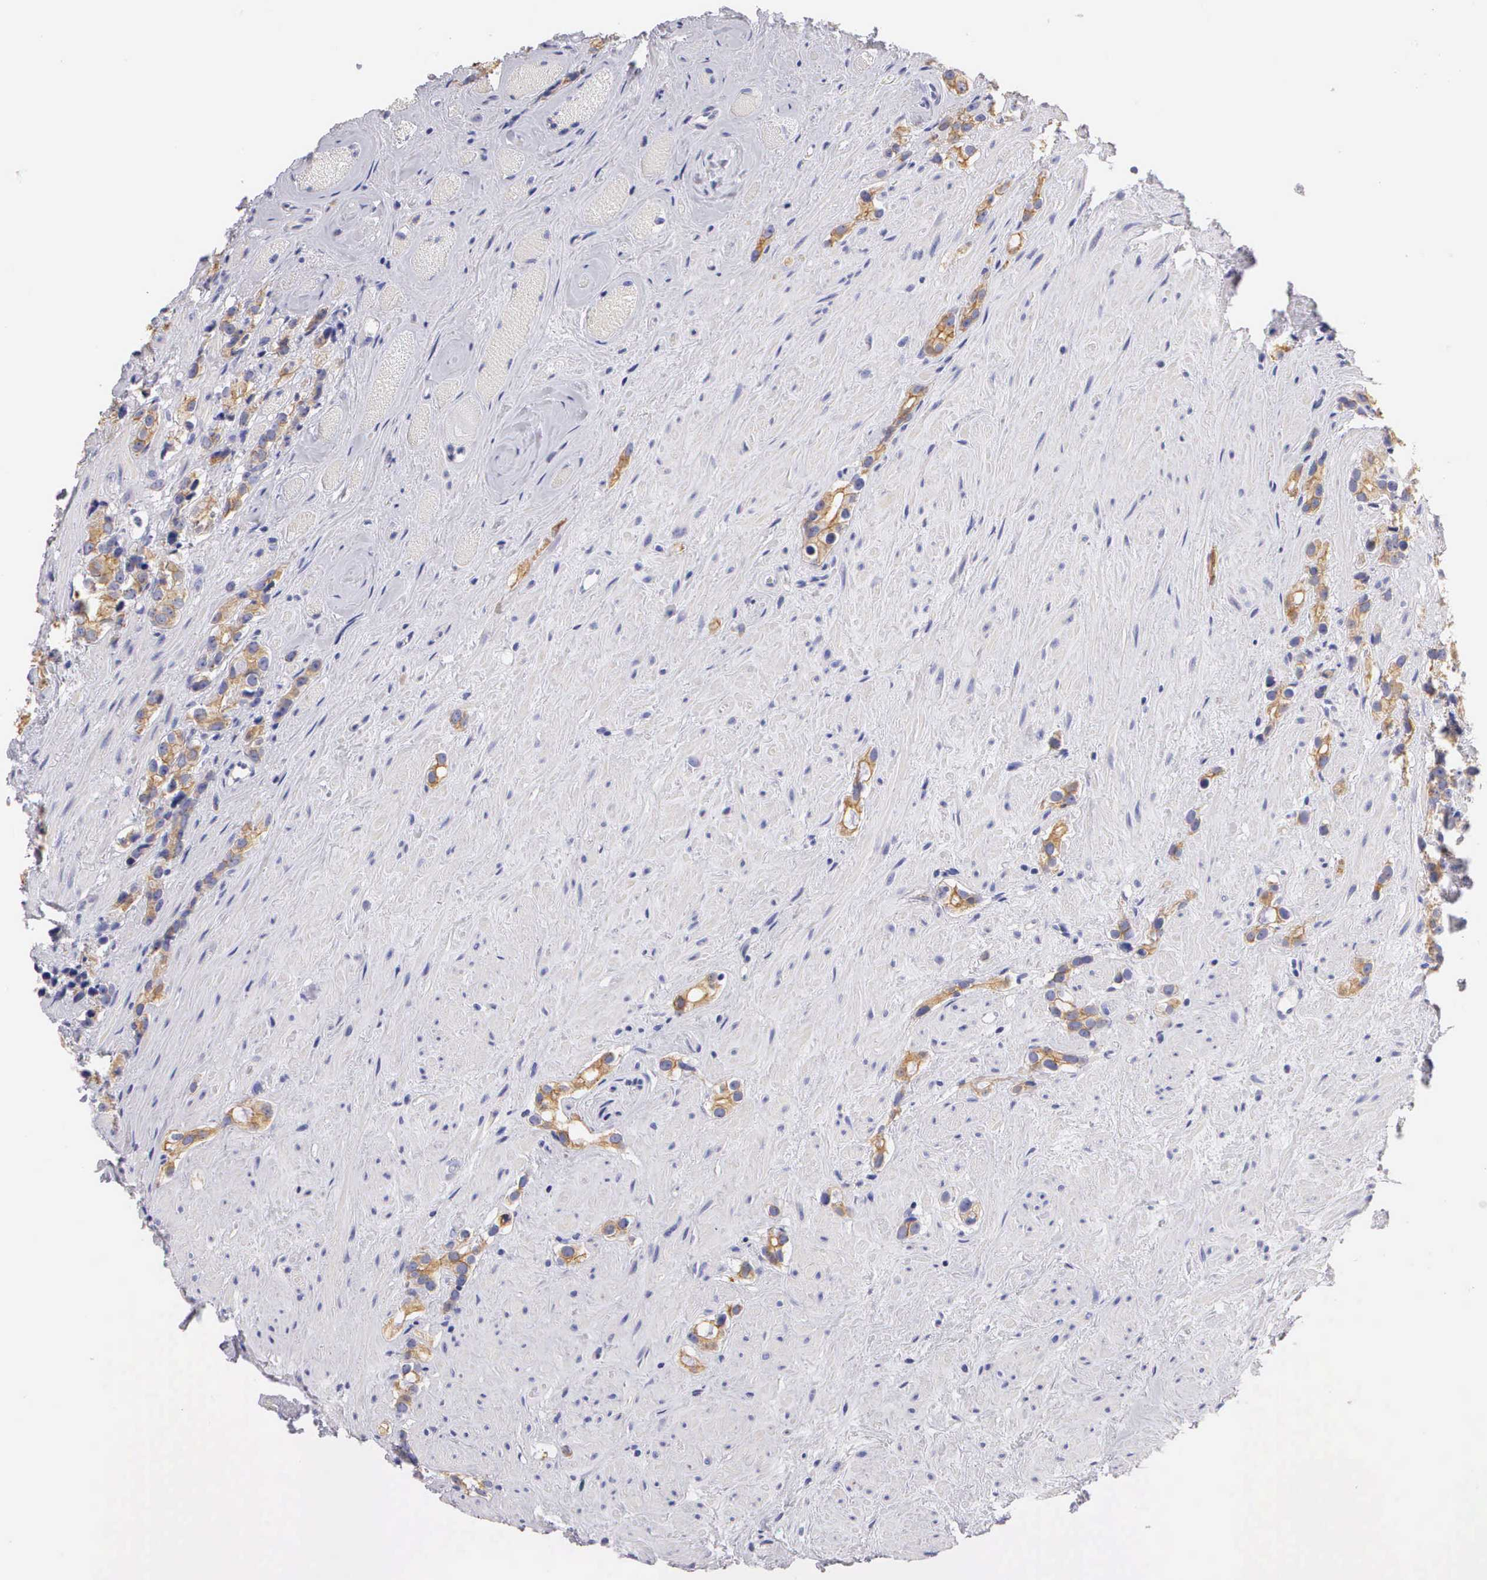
{"staining": {"intensity": "moderate", "quantity": "25%-75%", "location": "cytoplasmic/membranous"}, "tissue": "prostate cancer", "cell_type": "Tumor cells", "image_type": "cancer", "snomed": [{"axis": "morphology", "description": "Adenocarcinoma, Medium grade"}, {"axis": "topography", "description": "Prostate"}], "caption": "This histopathology image reveals IHC staining of prostate cancer (adenocarcinoma (medium-grade)), with medium moderate cytoplasmic/membranous positivity in approximately 25%-75% of tumor cells.", "gene": "KRT17", "patient": {"sex": "male", "age": 73}}